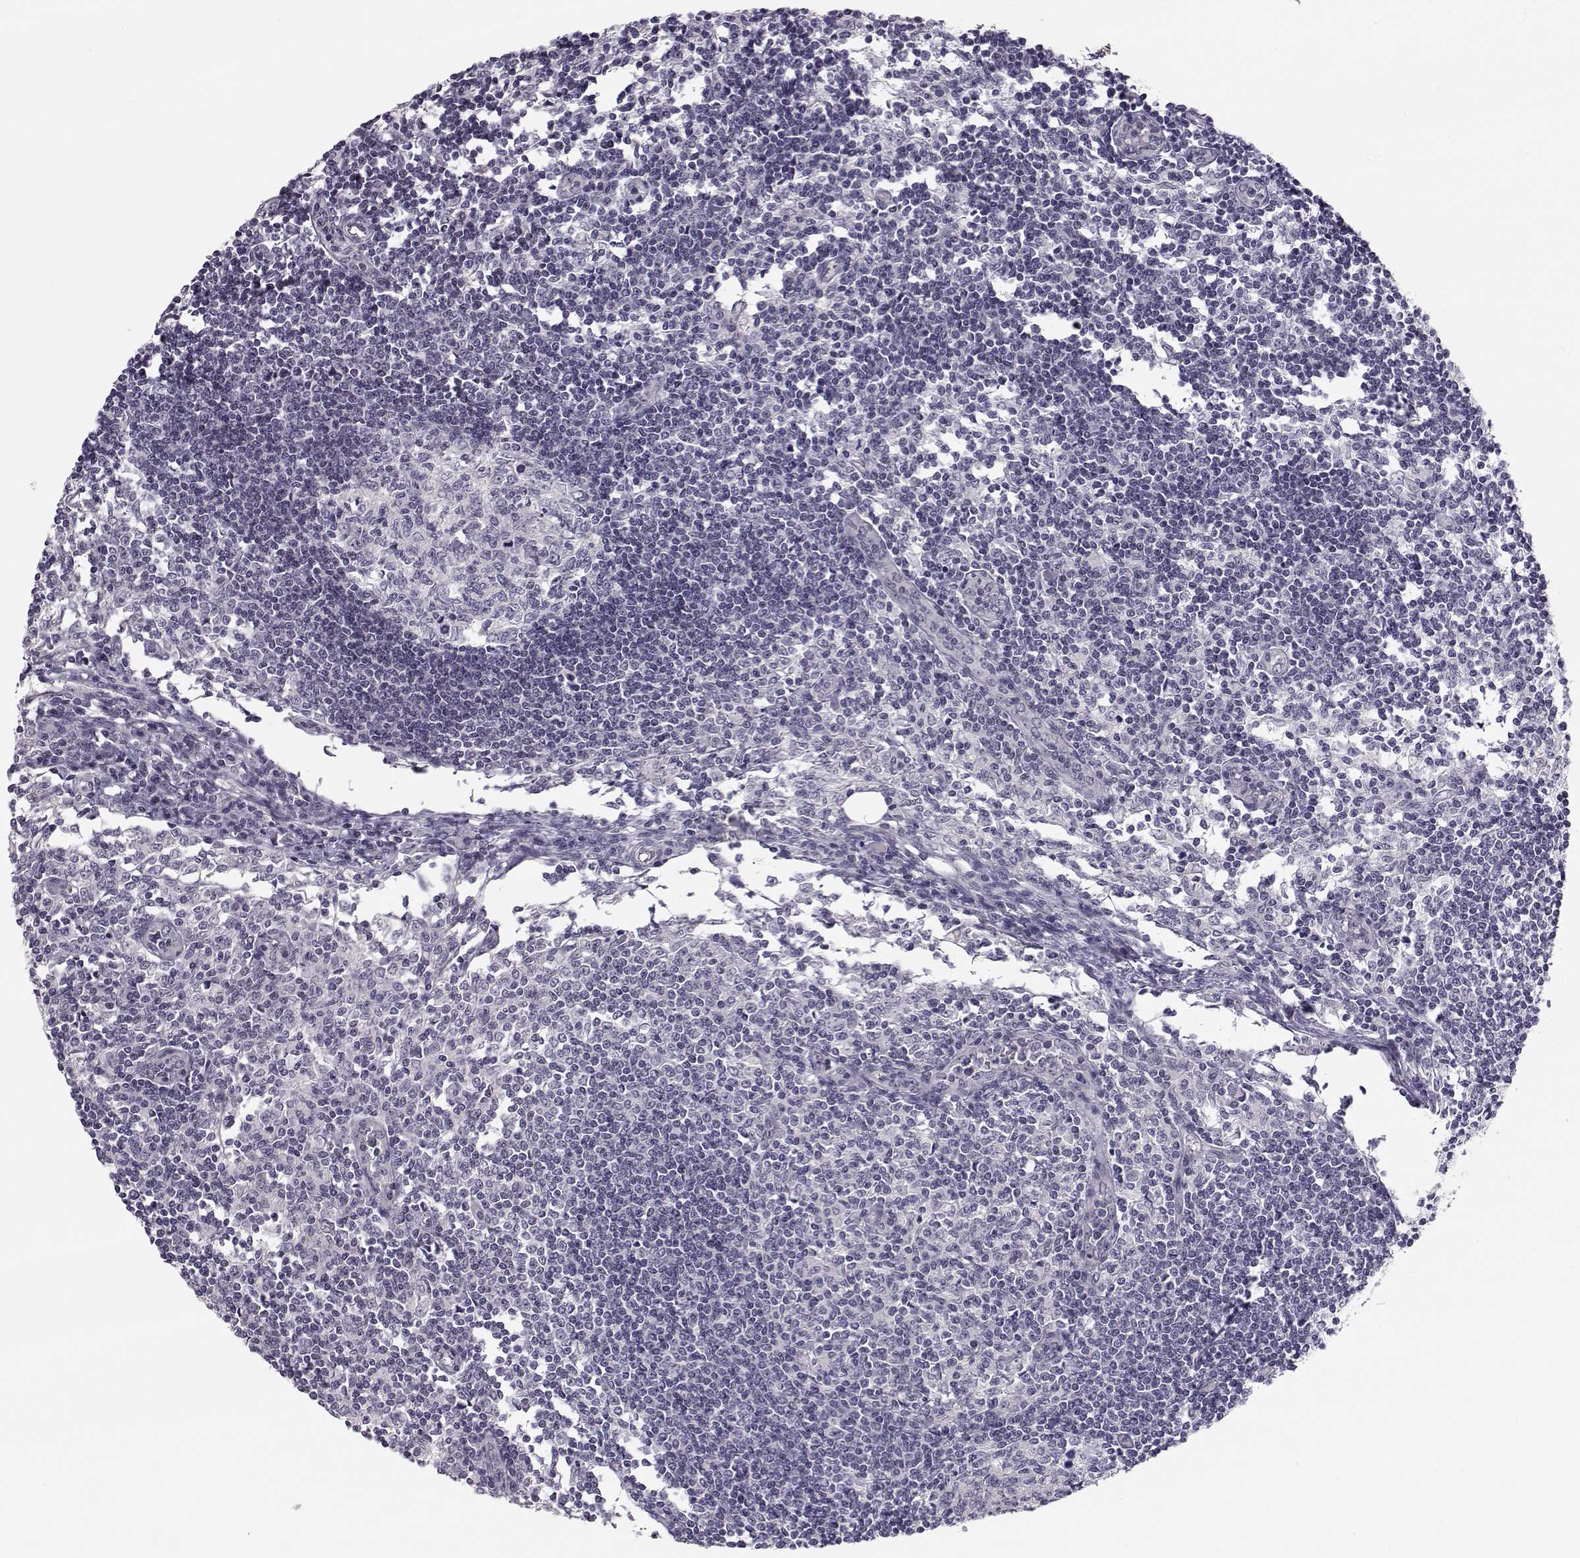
{"staining": {"intensity": "negative", "quantity": "none", "location": "none"}, "tissue": "lymph node", "cell_type": "Germinal center cells", "image_type": "normal", "snomed": [{"axis": "morphology", "description": "Normal tissue, NOS"}, {"axis": "topography", "description": "Lymph node"}], "caption": "Immunohistochemical staining of normal lymph node exhibits no significant positivity in germinal center cells.", "gene": "KIF13B", "patient": {"sex": "male", "age": 59}}